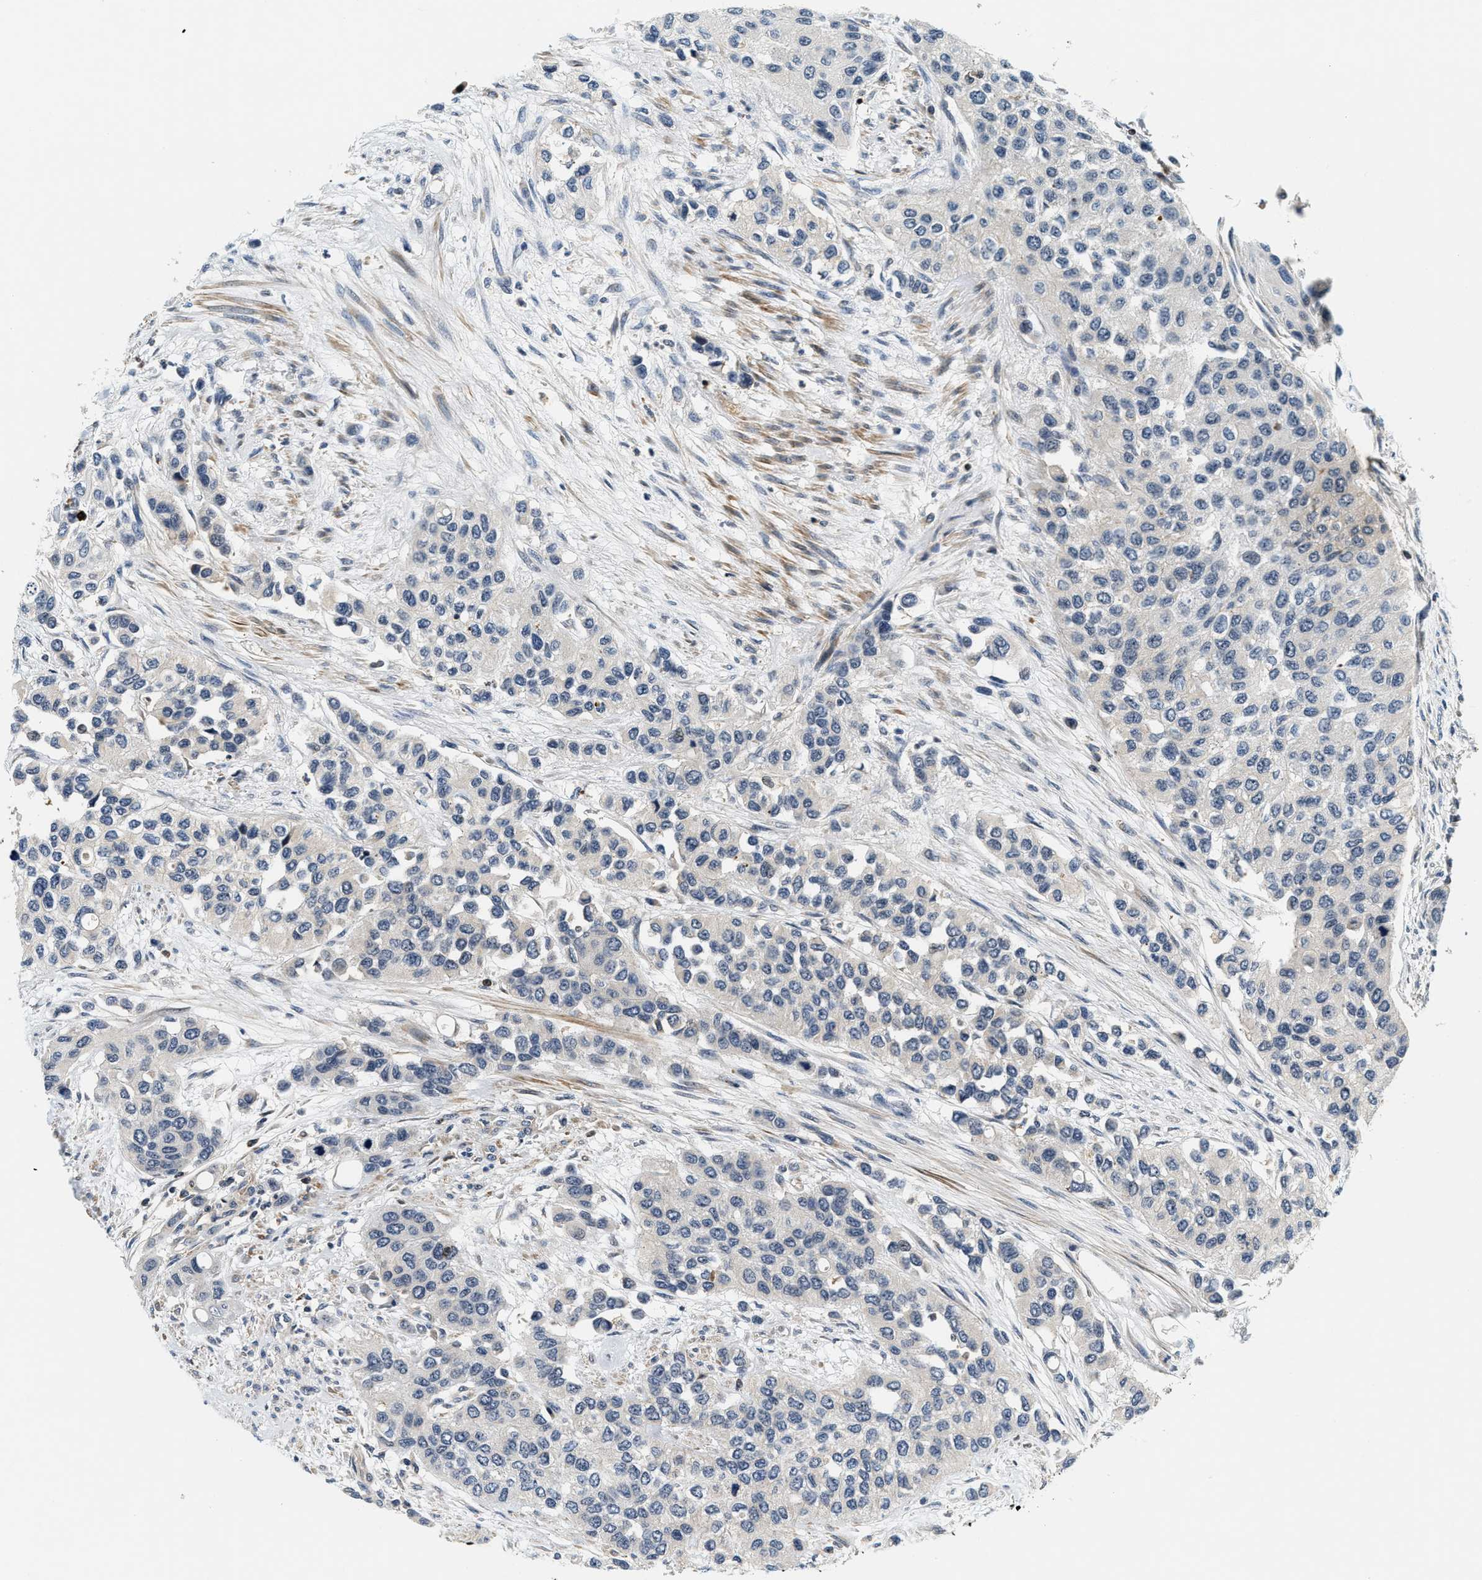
{"staining": {"intensity": "negative", "quantity": "none", "location": "none"}, "tissue": "urothelial cancer", "cell_type": "Tumor cells", "image_type": "cancer", "snomed": [{"axis": "morphology", "description": "Urothelial carcinoma, High grade"}, {"axis": "topography", "description": "Urinary bladder"}], "caption": "Urothelial carcinoma (high-grade) was stained to show a protein in brown. There is no significant staining in tumor cells.", "gene": "SAMD9", "patient": {"sex": "female", "age": 56}}